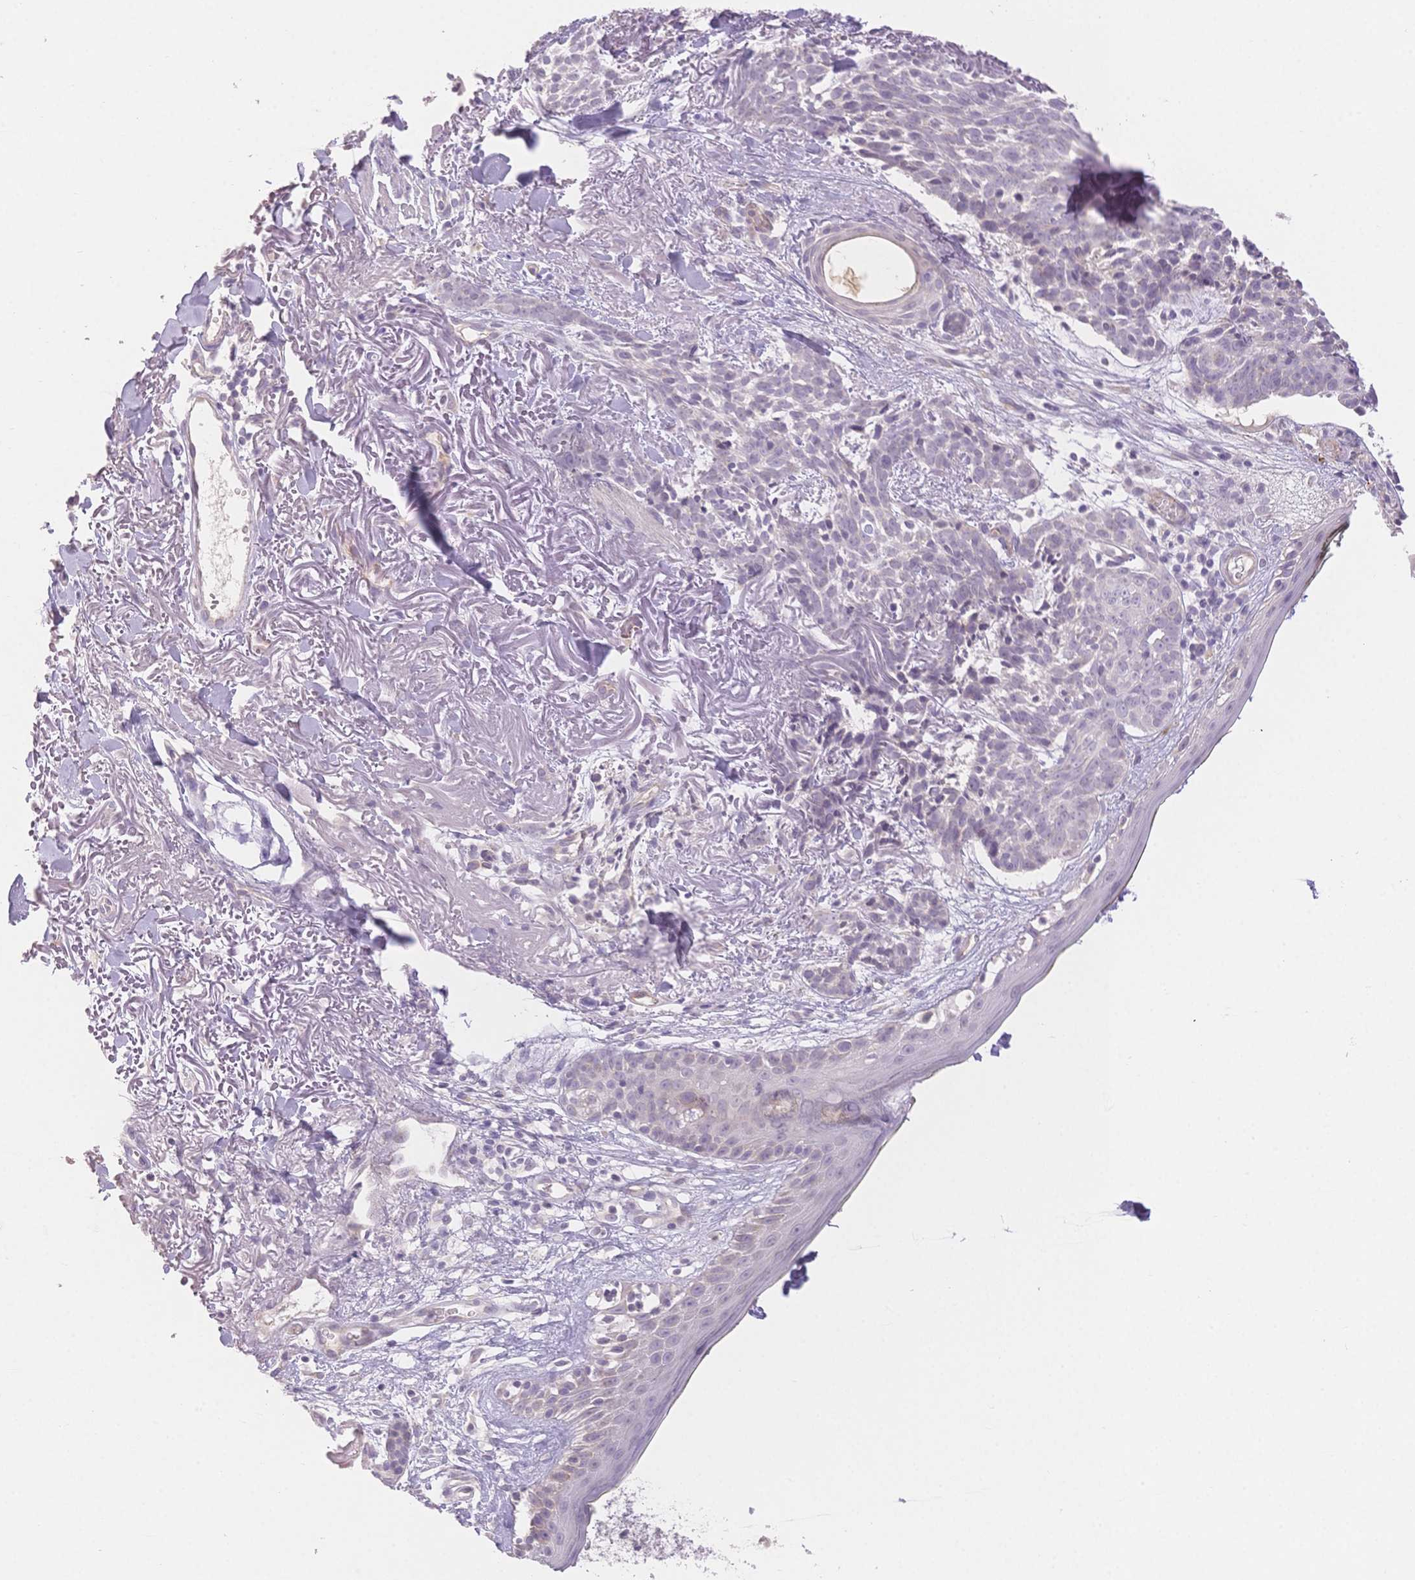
{"staining": {"intensity": "negative", "quantity": "none", "location": "none"}, "tissue": "skin cancer", "cell_type": "Tumor cells", "image_type": "cancer", "snomed": [{"axis": "morphology", "description": "Basal cell carcinoma"}, {"axis": "morphology", "description": "BCC, high aggressive"}, {"axis": "topography", "description": "Skin"}], "caption": "This image is of basal cell carcinoma (skin) stained with immunohistochemistry (IHC) to label a protein in brown with the nuclei are counter-stained blue. There is no expression in tumor cells.", "gene": "SUV39H2", "patient": {"sex": "female", "age": 86}}